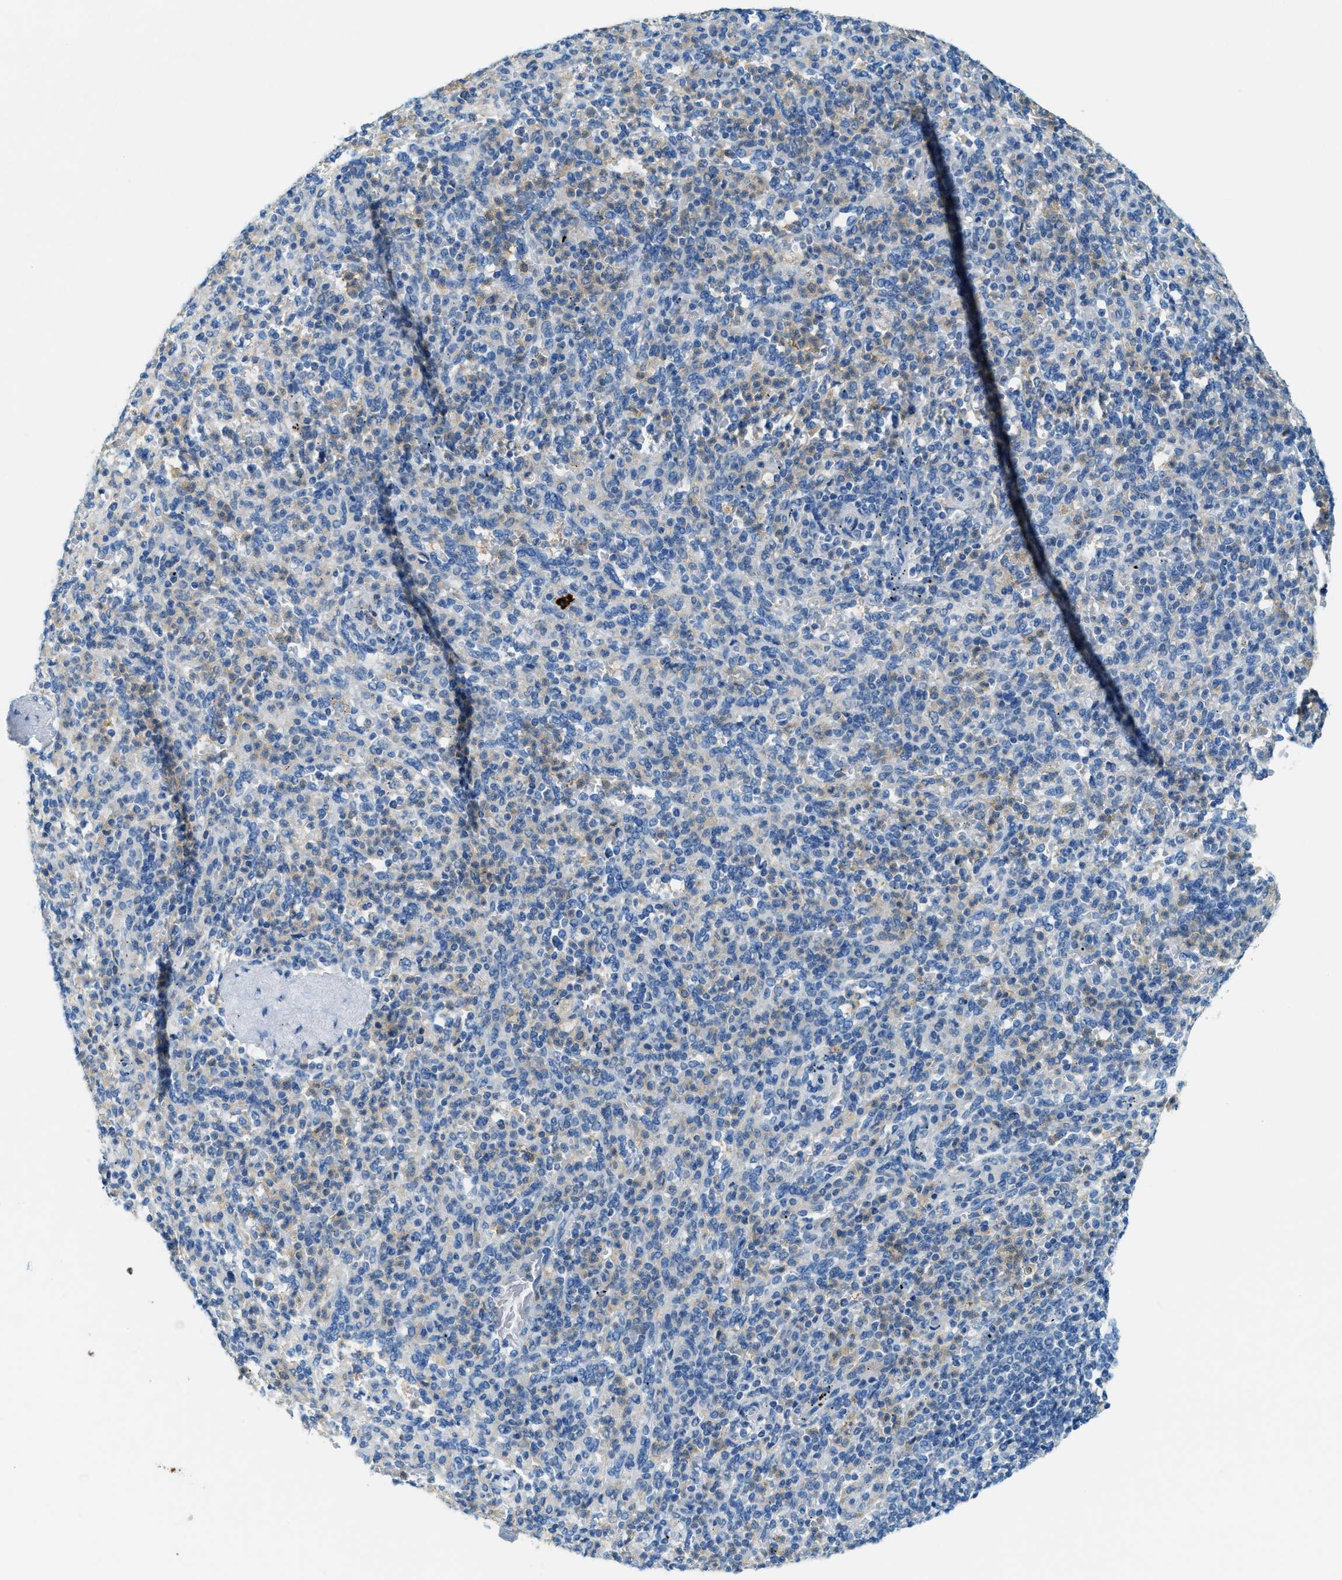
{"staining": {"intensity": "moderate", "quantity": "<25%", "location": "cytoplasmic/membranous"}, "tissue": "spleen", "cell_type": "Cells in red pulp", "image_type": "normal", "snomed": [{"axis": "morphology", "description": "Normal tissue, NOS"}, {"axis": "topography", "description": "Spleen"}], "caption": "Moderate cytoplasmic/membranous positivity is appreciated in approximately <25% of cells in red pulp in benign spleen.", "gene": "MATCAP2", "patient": {"sex": "male", "age": 36}}